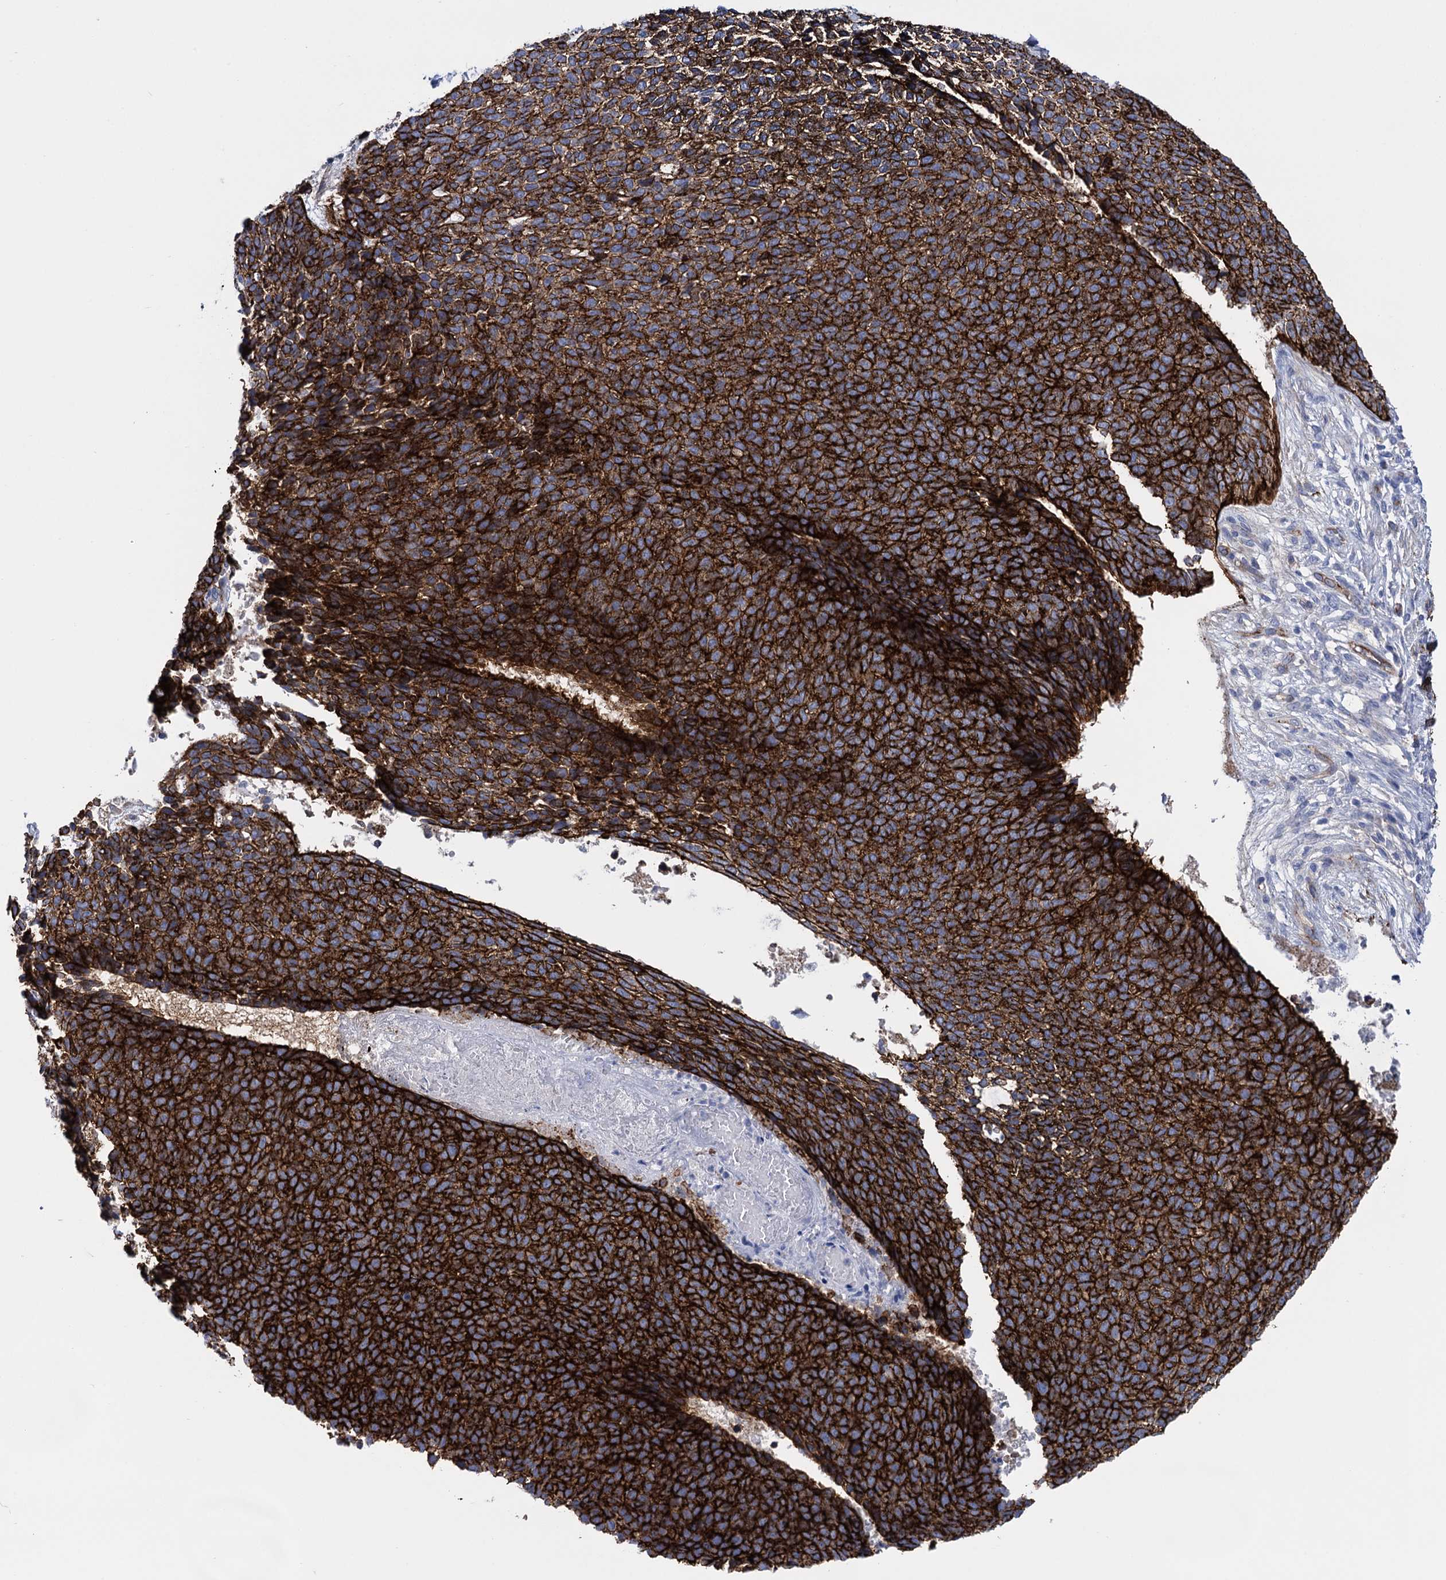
{"staining": {"intensity": "strong", "quantity": ">75%", "location": "cytoplasmic/membranous"}, "tissue": "skin cancer", "cell_type": "Tumor cells", "image_type": "cancer", "snomed": [{"axis": "morphology", "description": "Basal cell carcinoma"}, {"axis": "topography", "description": "Skin"}], "caption": "Strong cytoplasmic/membranous staining is present in about >75% of tumor cells in basal cell carcinoma (skin).", "gene": "SNCG", "patient": {"sex": "female", "age": 84}}